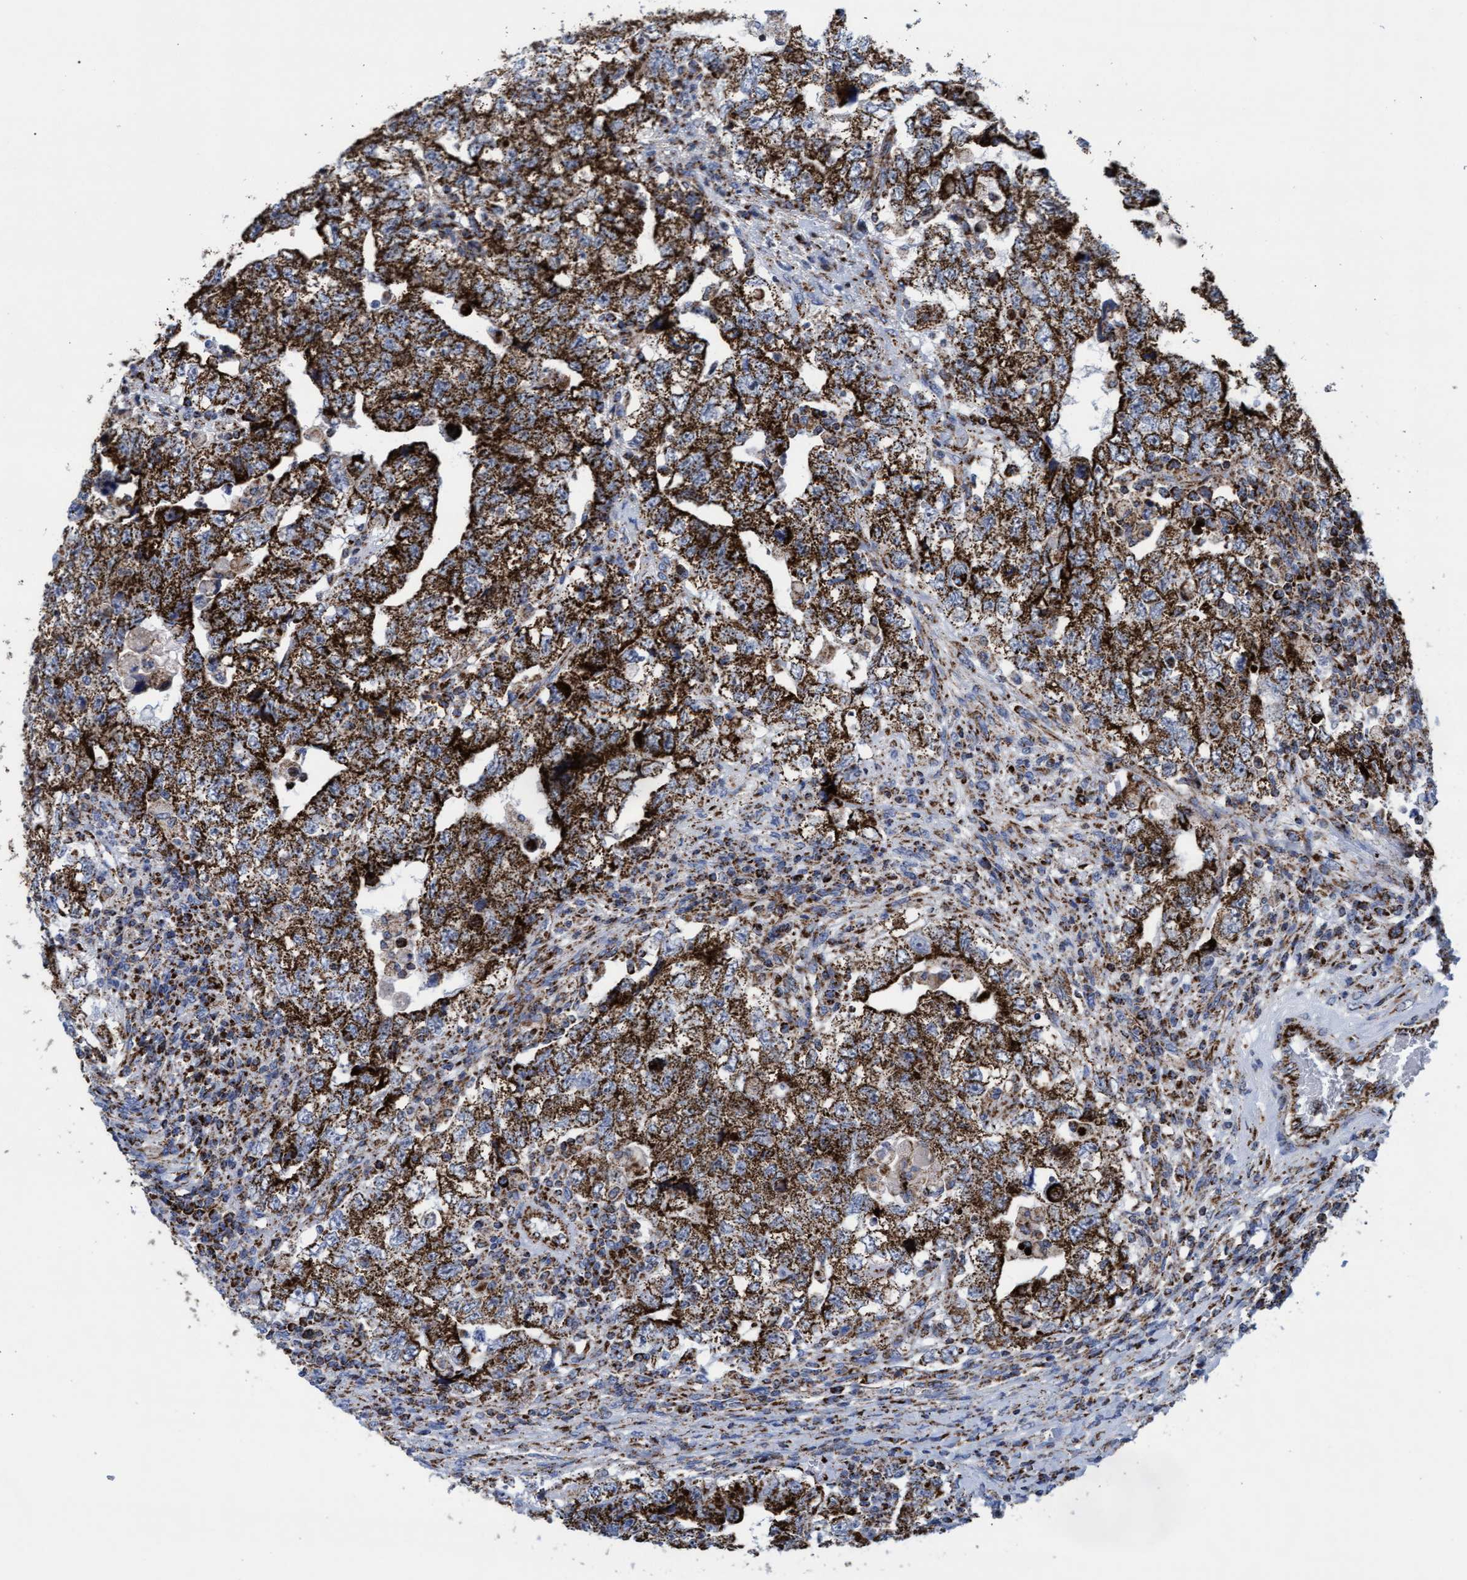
{"staining": {"intensity": "strong", "quantity": ">75%", "location": "cytoplasmic/membranous"}, "tissue": "testis cancer", "cell_type": "Tumor cells", "image_type": "cancer", "snomed": [{"axis": "morphology", "description": "Carcinoma, Embryonal, NOS"}, {"axis": "topography", "description": "Testis"}], "caption": "Immunohistochemistry (IHC) histopathology image of neoplastic tissue: testis embryonal carcinoma stained using IHC demonstrates high levels of strong protein expression localized specifically in the cytoplasmic/membranous of tumor cells, appearing as a cytoplasmic/membranous brown color.", "gene": "MRPL38", "patient": {"sex": "male", "age": 36}}